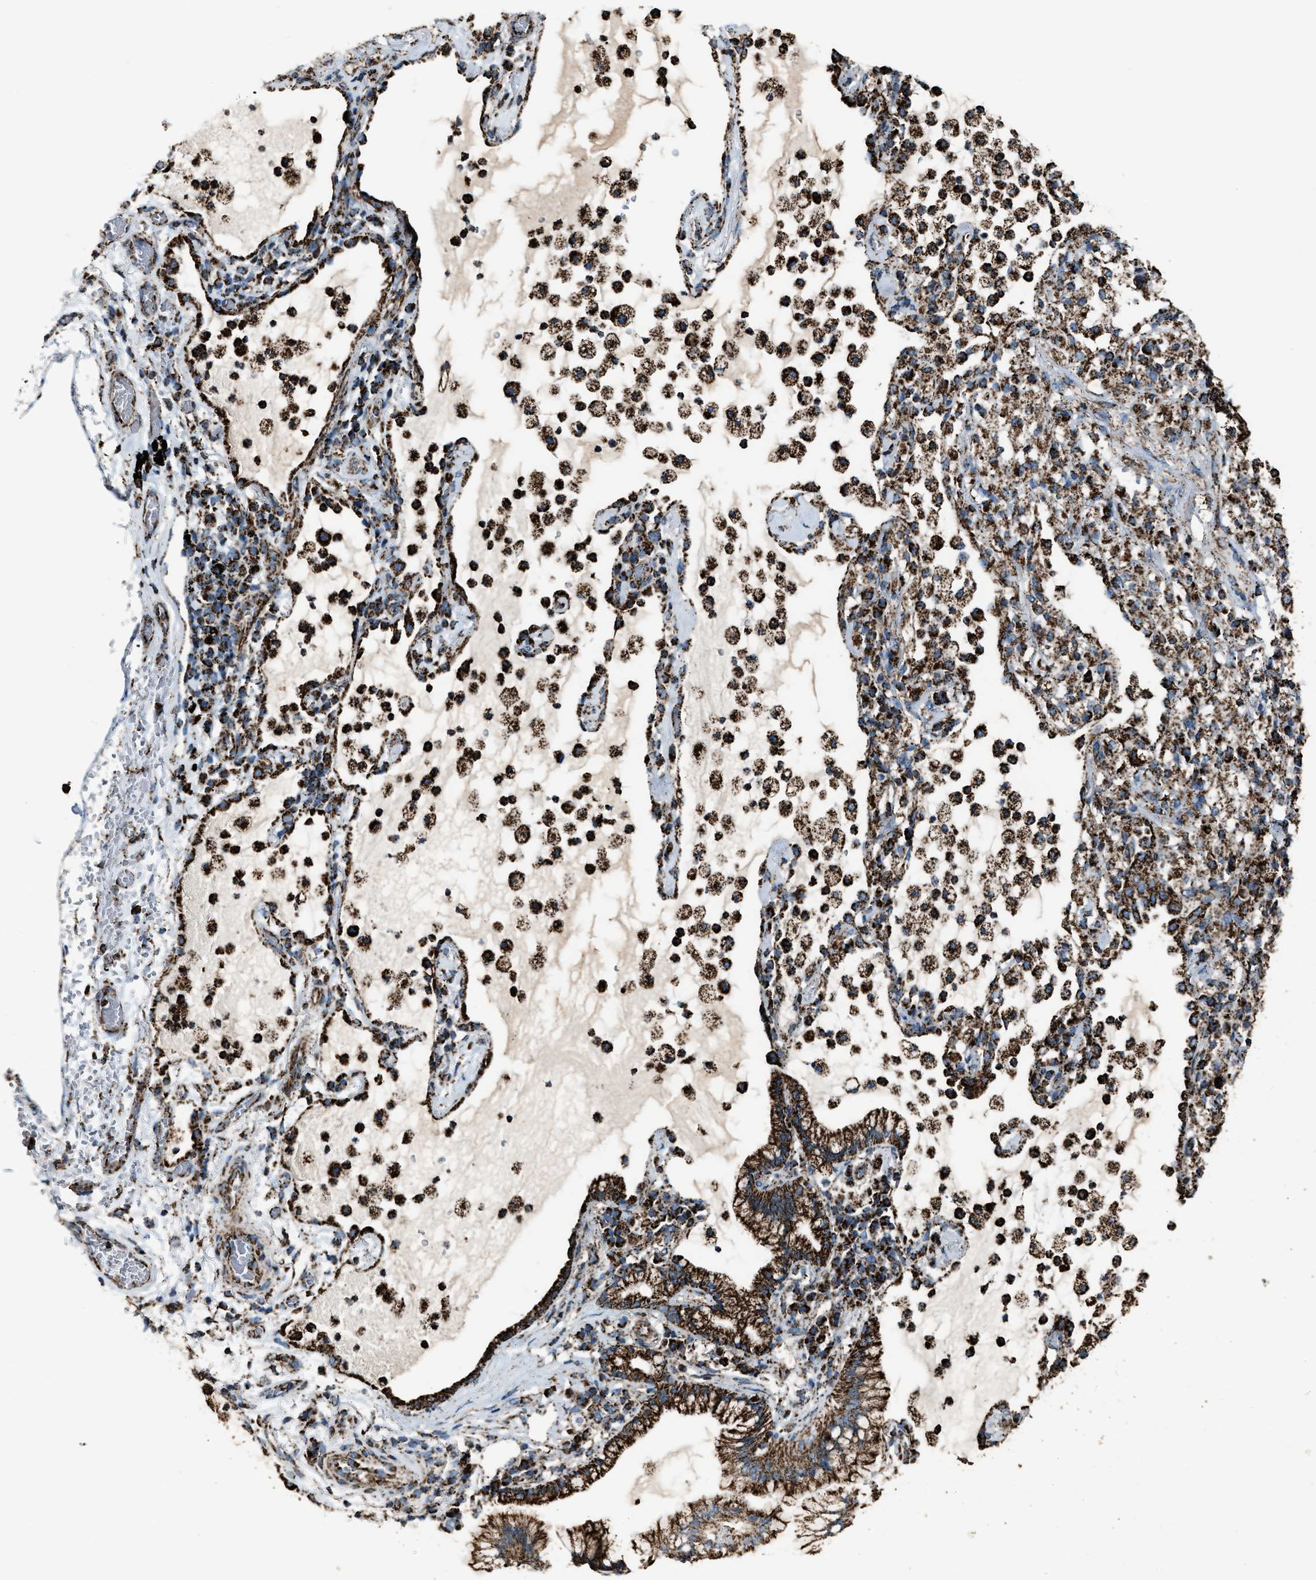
{"staining": {"intensity": "strong", "quantity": ">75%", "location": "cytoplasmic/membranous"}, "tissue": "lung cancer", "cell_type": "Tumor cells", "image_type": "cancer", "snomed": [{"axis": "morphology", "description": "Adenocarcinoma, NOS"}, {"axis": "topography", "description": "Lung"}], "caption": "A brown stain shows strong cytoplasmic/membranous positivity of a protein in human lung adenocarcinoma tumor cells.", "gene": "MDH2", "patient": {"sex": "female", "age": 70}}